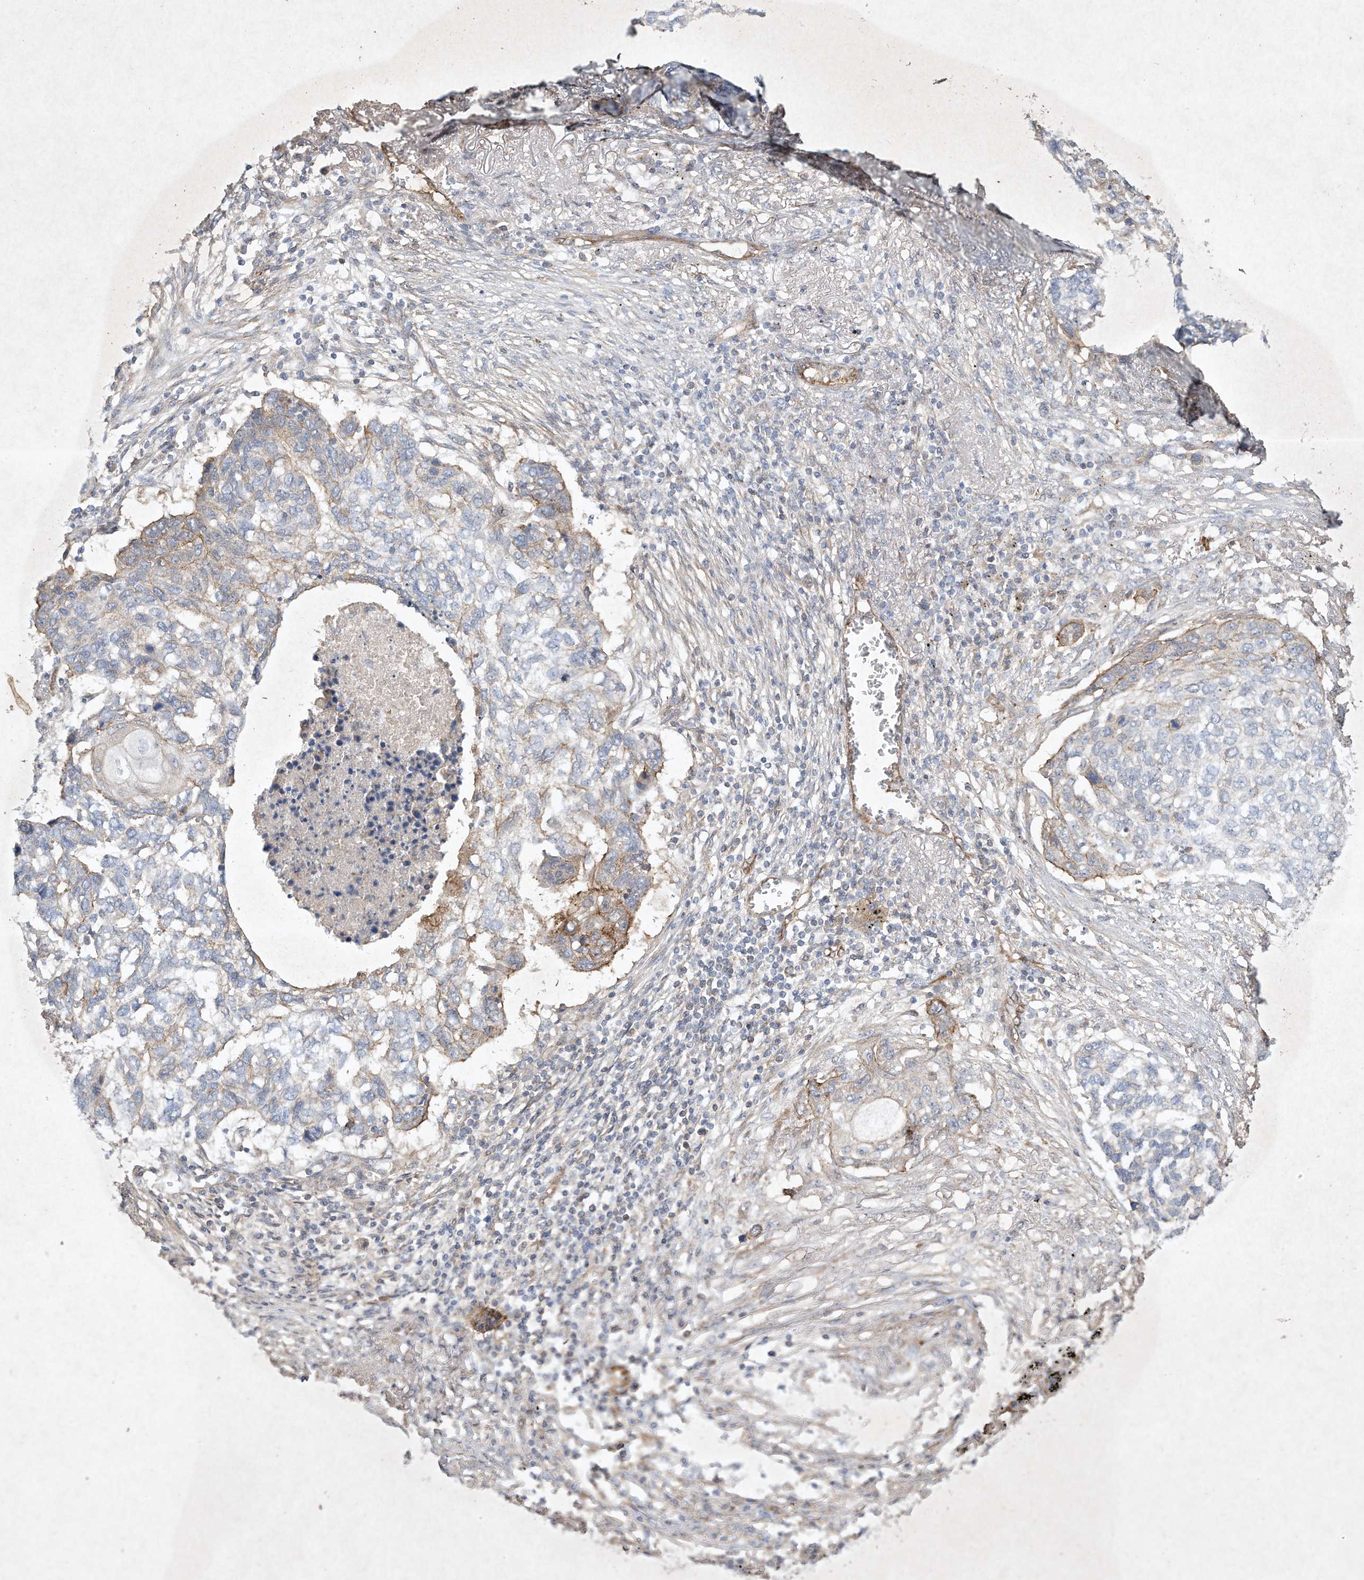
{"staining": {"intensity": "moderate", "quantity": "<25%", "location": "cytoplasmic/membranous"}, "tissue": "lung cancer", "cell_type": "Tumor cells", "image_type": "cancer", "snomed": [{"axis": "morphology", "description": "Squamous cell carcinoma, NOS"}, {"axis": "topography", "description": "Lung"}], "caption": "Immunohistochemical staining of lung squamous cell carcinoma exhibits low levels of moderate cytoplasmic/membranous positivity in about <25% of tumor cells.", "gene": "HTR5A", "patient": {"sex": "female", "age": 63}}